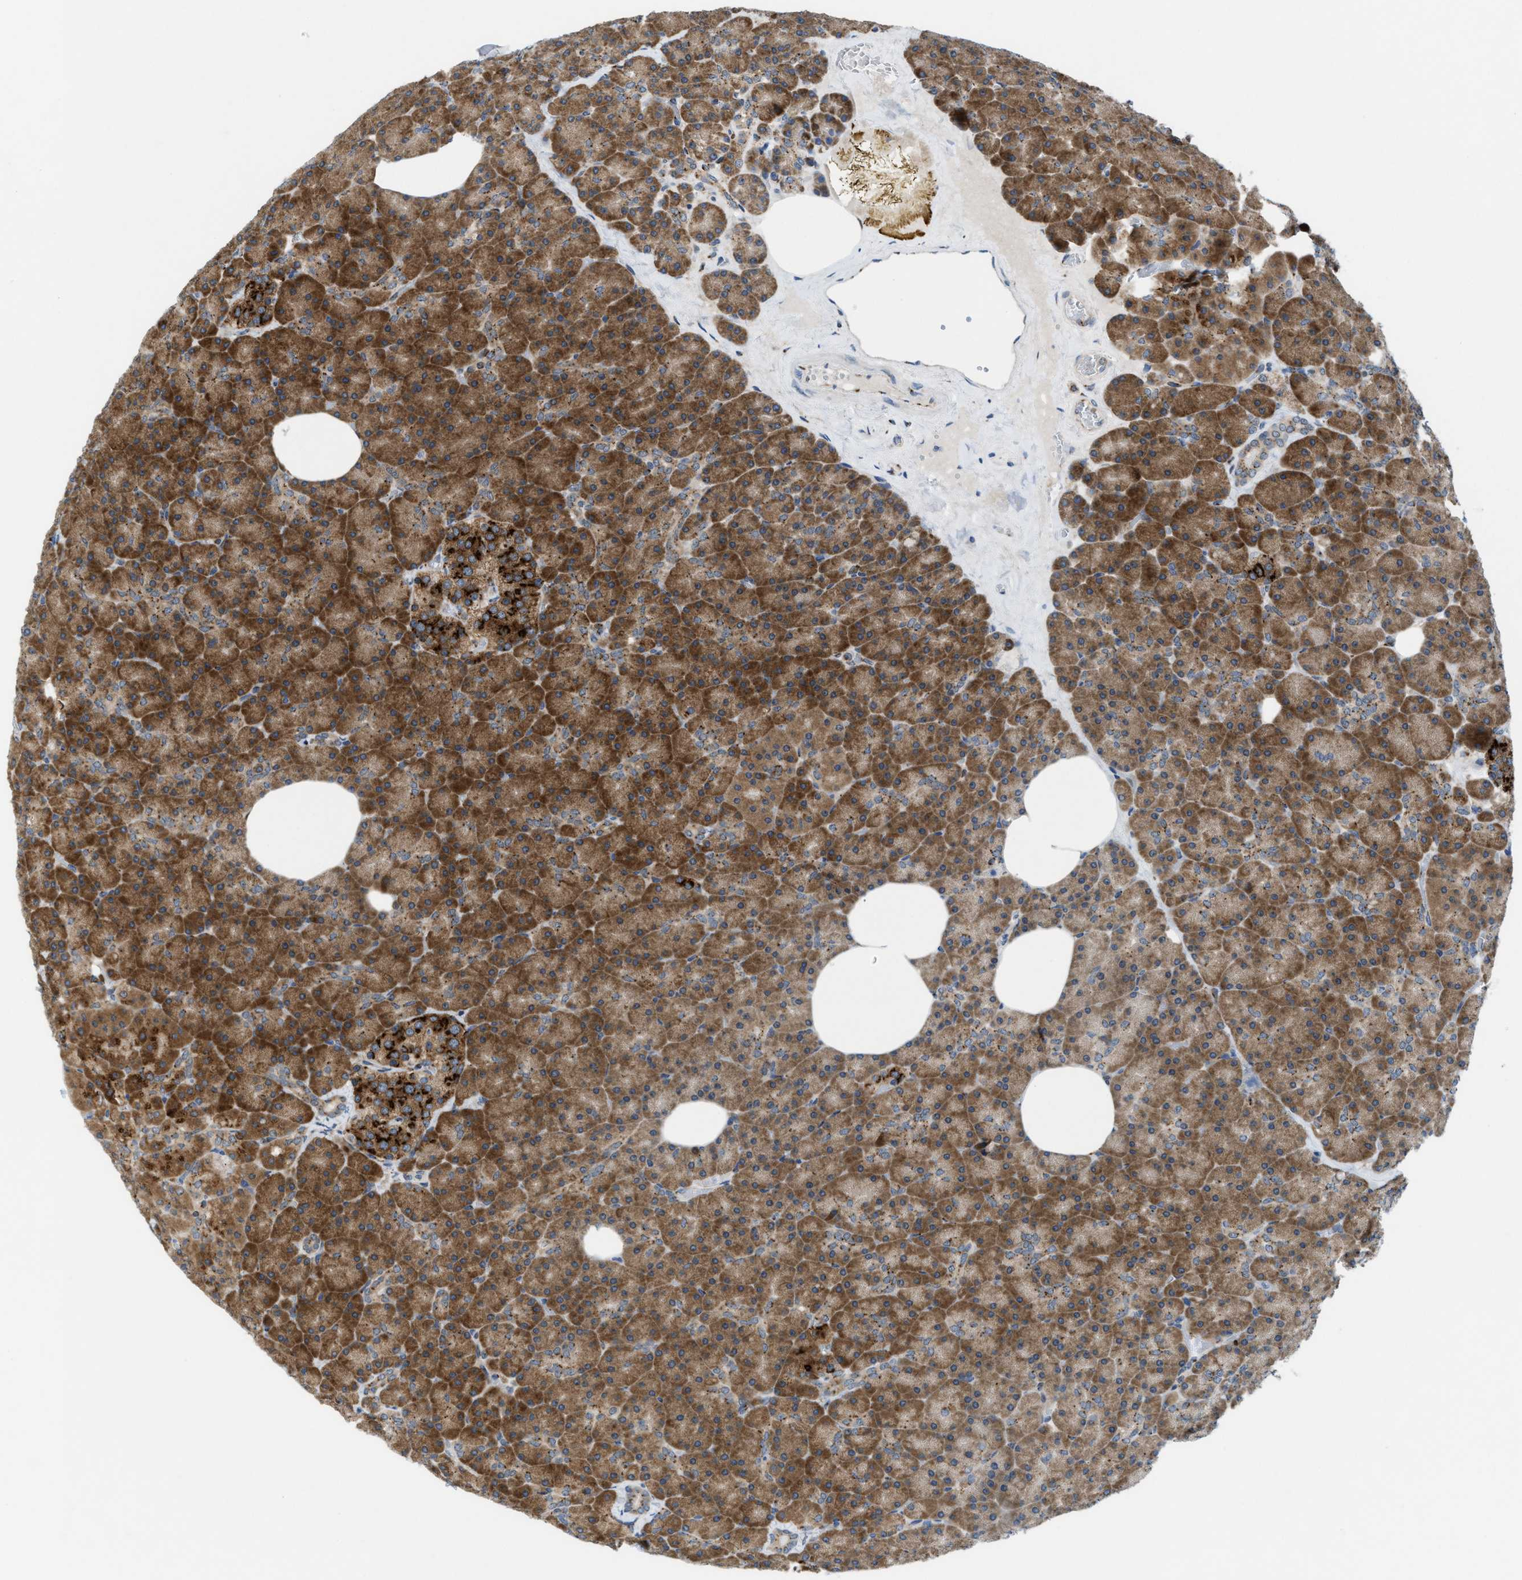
{"staining": {"intensity": "moderate", "quantity": ">75%", "location": "cytoplasmic/membranous"}, "tissue": "pancreas", "cell_type": "Exocrine glandular cells", "image_type": "normal", "snomed": [{"axis": "morphology", "description": "Normal tissue, NOS"}, {"axis": "morphology", "description": "Carcinoid, malignant, NOS"}, {"axis": "topography", "description": "Pancreas"}], "caption": "Brown immunohistochemical staining in unremarkable pancreas displays moderate cytoplasmic/membranous positivity in about >75% of exocrine glandular cells.", "gene": "SLC38A10", "patient": {"sex": "female", "age": 35}}